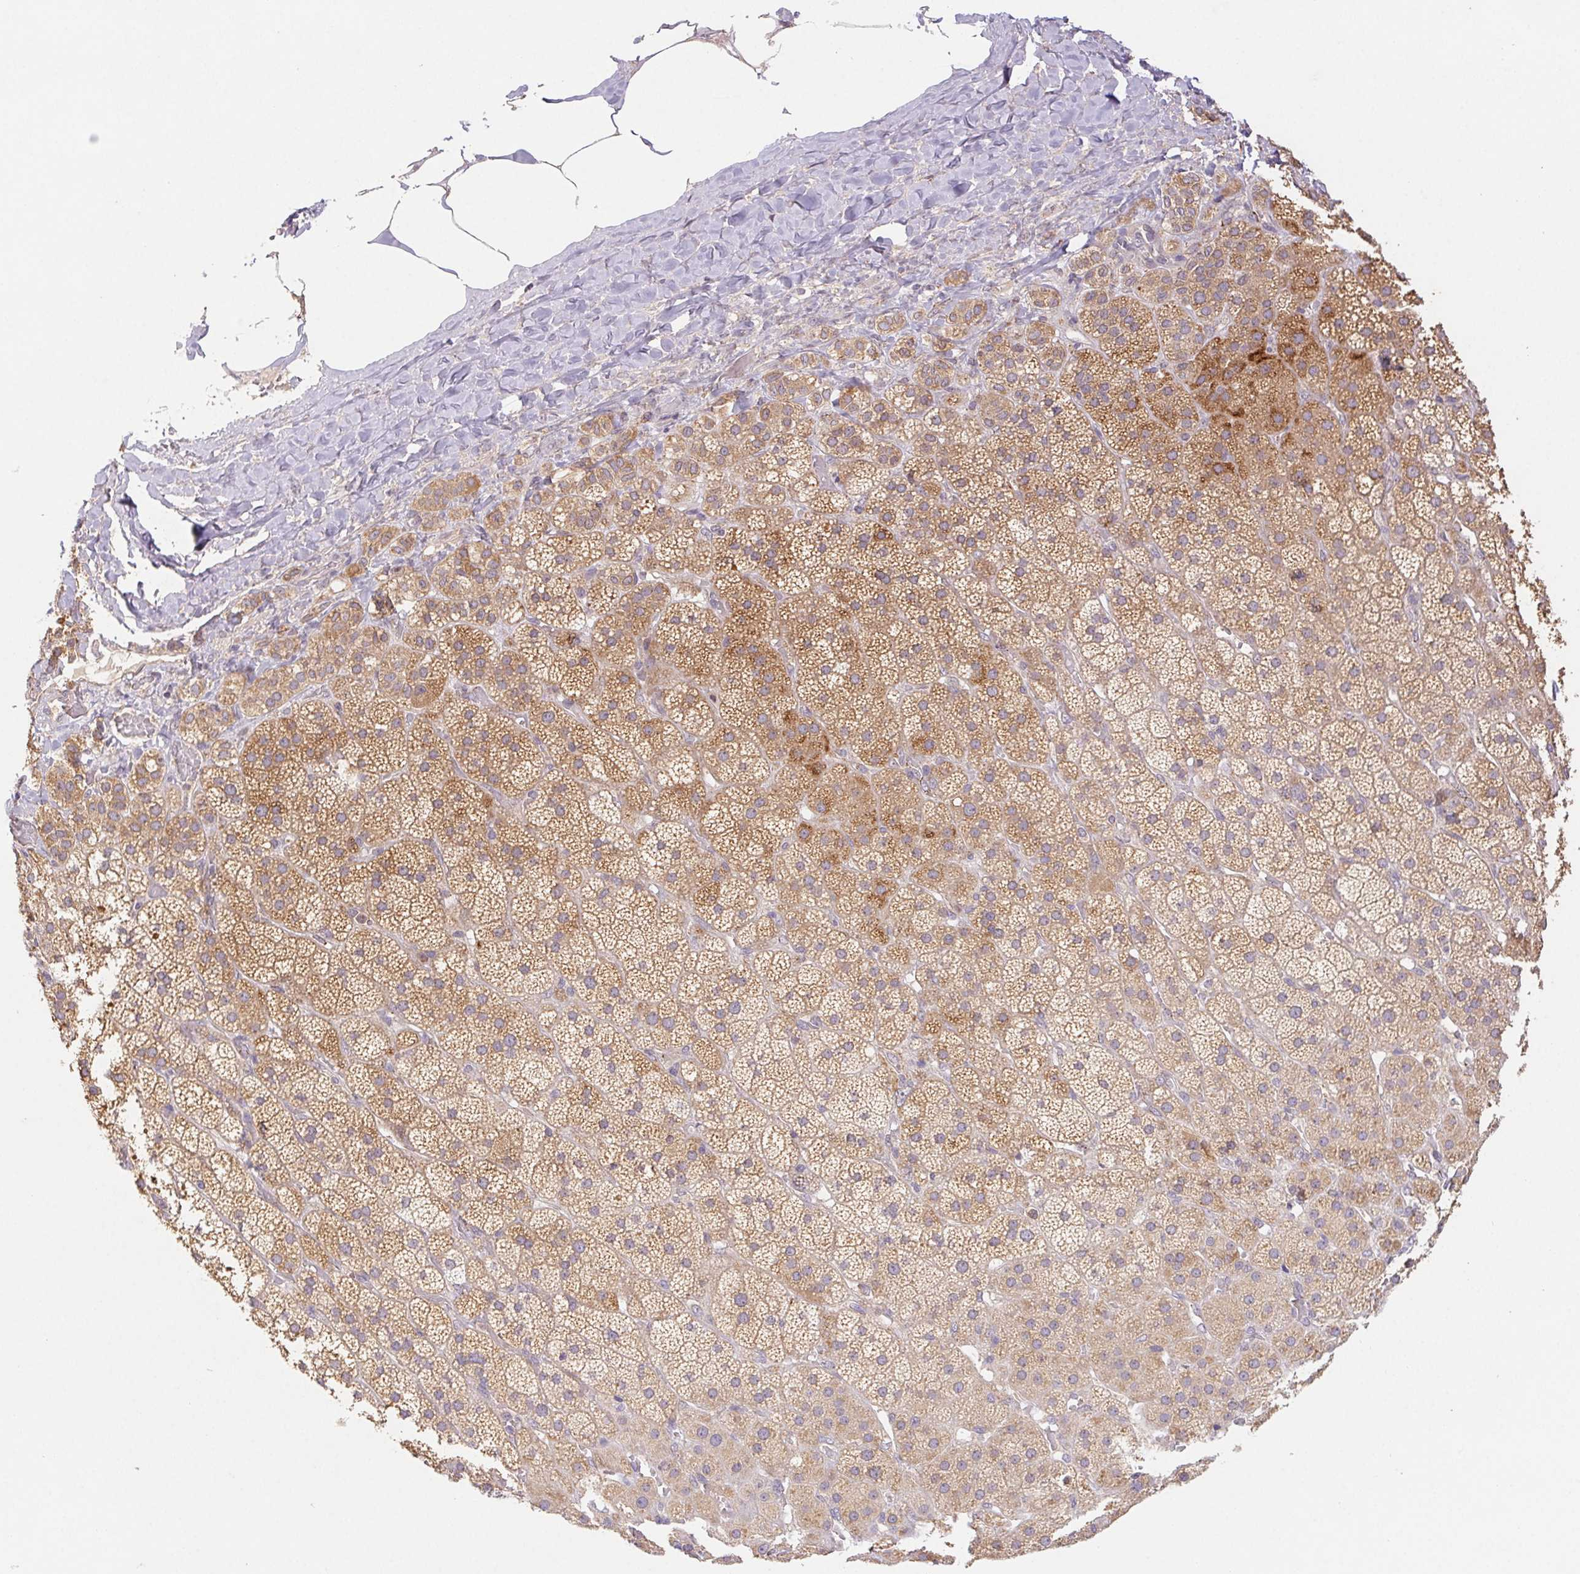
{"staining": {"intensity": "moderate", "quantity": ">75%", "location": "cytoplasmic/membranous"}, "tissue": "adrenal gland", "cell_type": "Glandular cells", "image_type": "normal", "snomed": [{"axis": "morphology", "description": "Normal tissue, NOS"}, {"axis": "topography", "description": "Adrenal gland"}], "caption": "IHC (DAB) staining of normal adrenal gland exhibits moderate cytoplasmic/membranous protein expression in about >75% of glandular cells.", "gene": "RAB11A", "patient": {"sex": "male", "age": 57}}